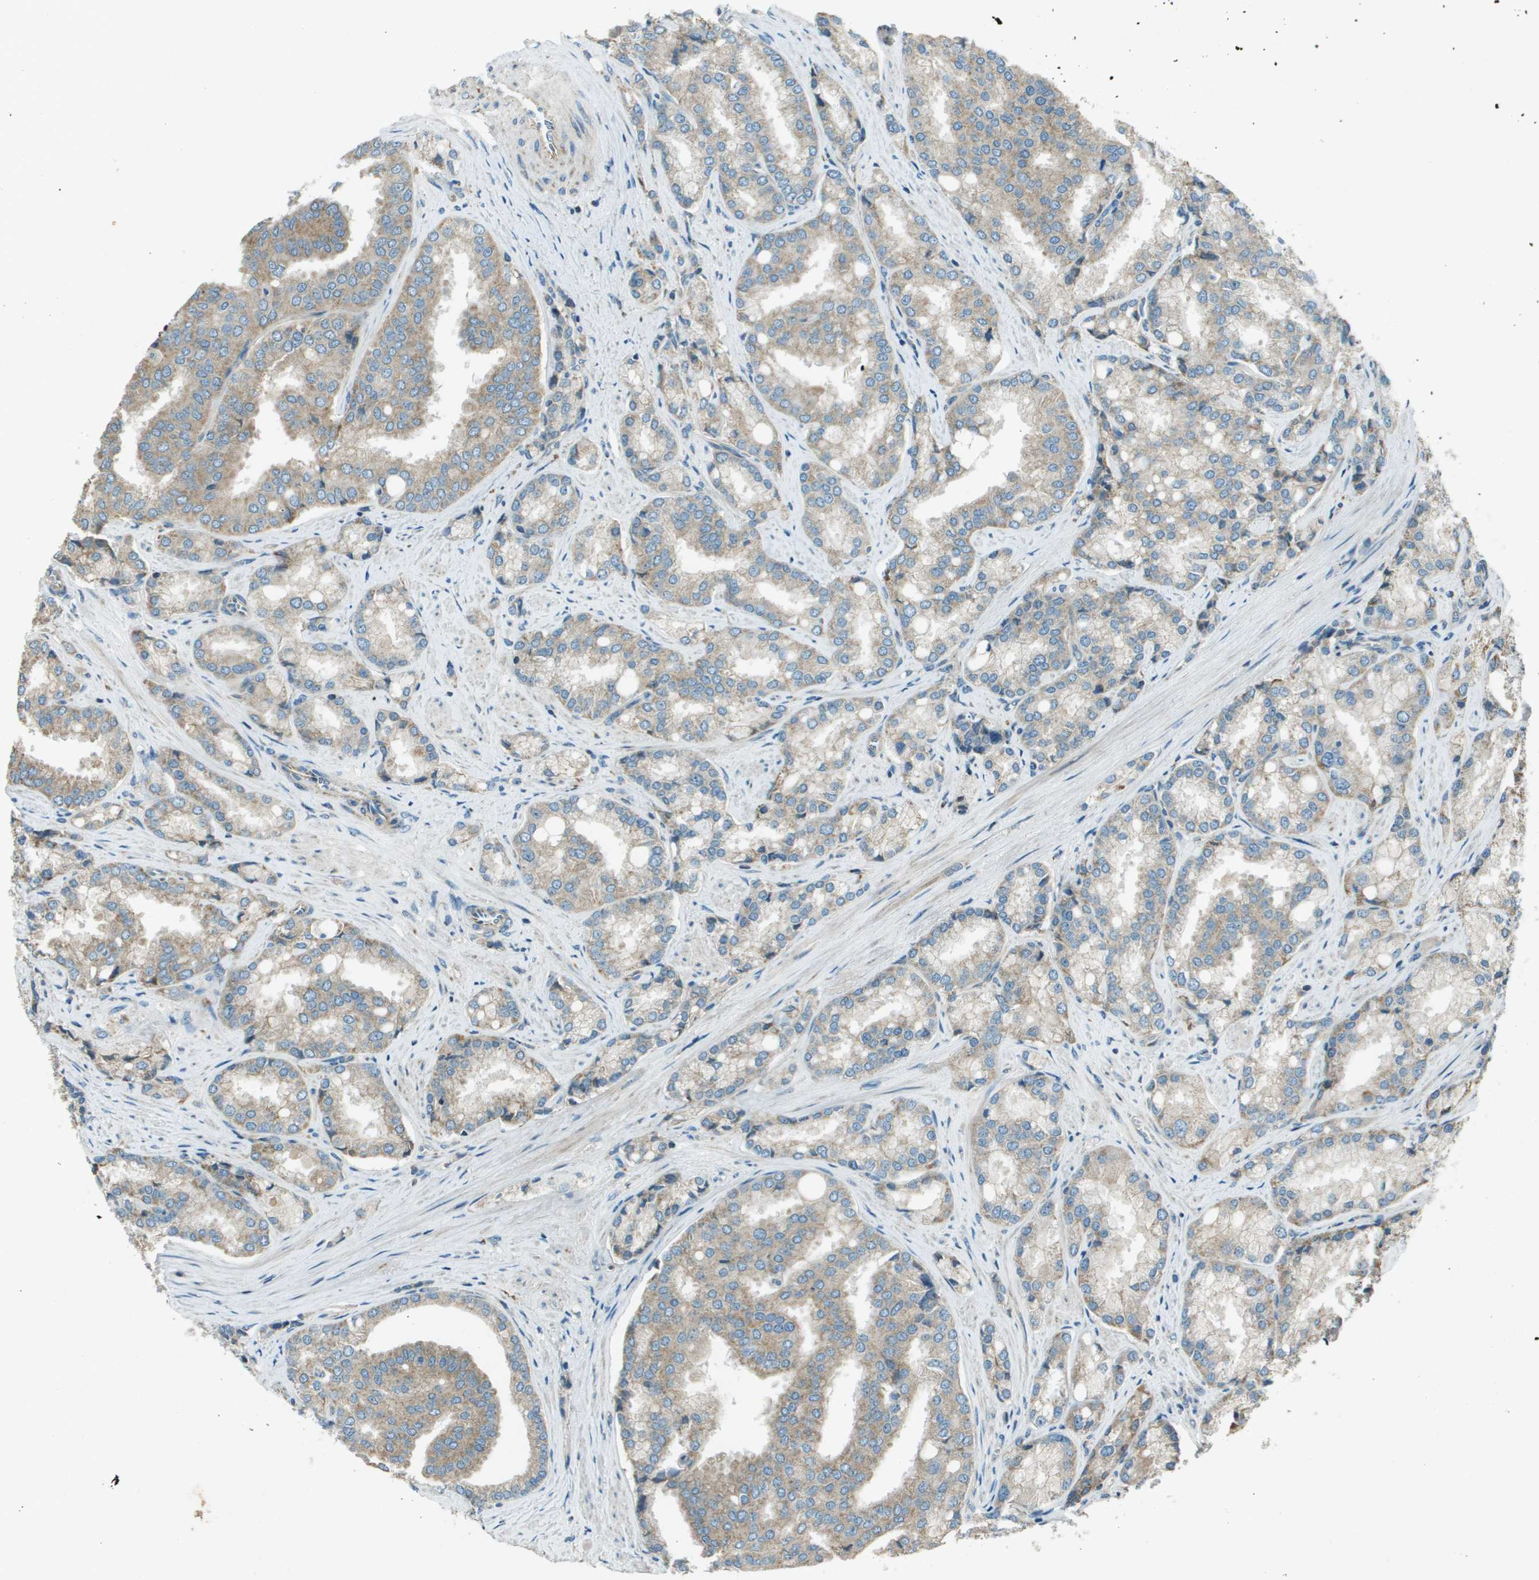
{"staining": {"intensity": "weak", "quantity": ">75%", "location": "cytoplasmic/membranous"}, "tissue": "prostate cancer", "cell_type": "Tumor cells", "image_type": "cancer", "snomed": [{"axis": "morphology", "description": "Adenocarcinoma, High grade"}, {"axis": "topography", "description": "Prostate"}], "caption": "Immunohistochemical staining of human prostate cancer reveals weak cytoplasmic/membranous protein expression in about >75% of tumor cells.", "gene": "MIGA1", "patient": {"sex": "male", "age": 50}}